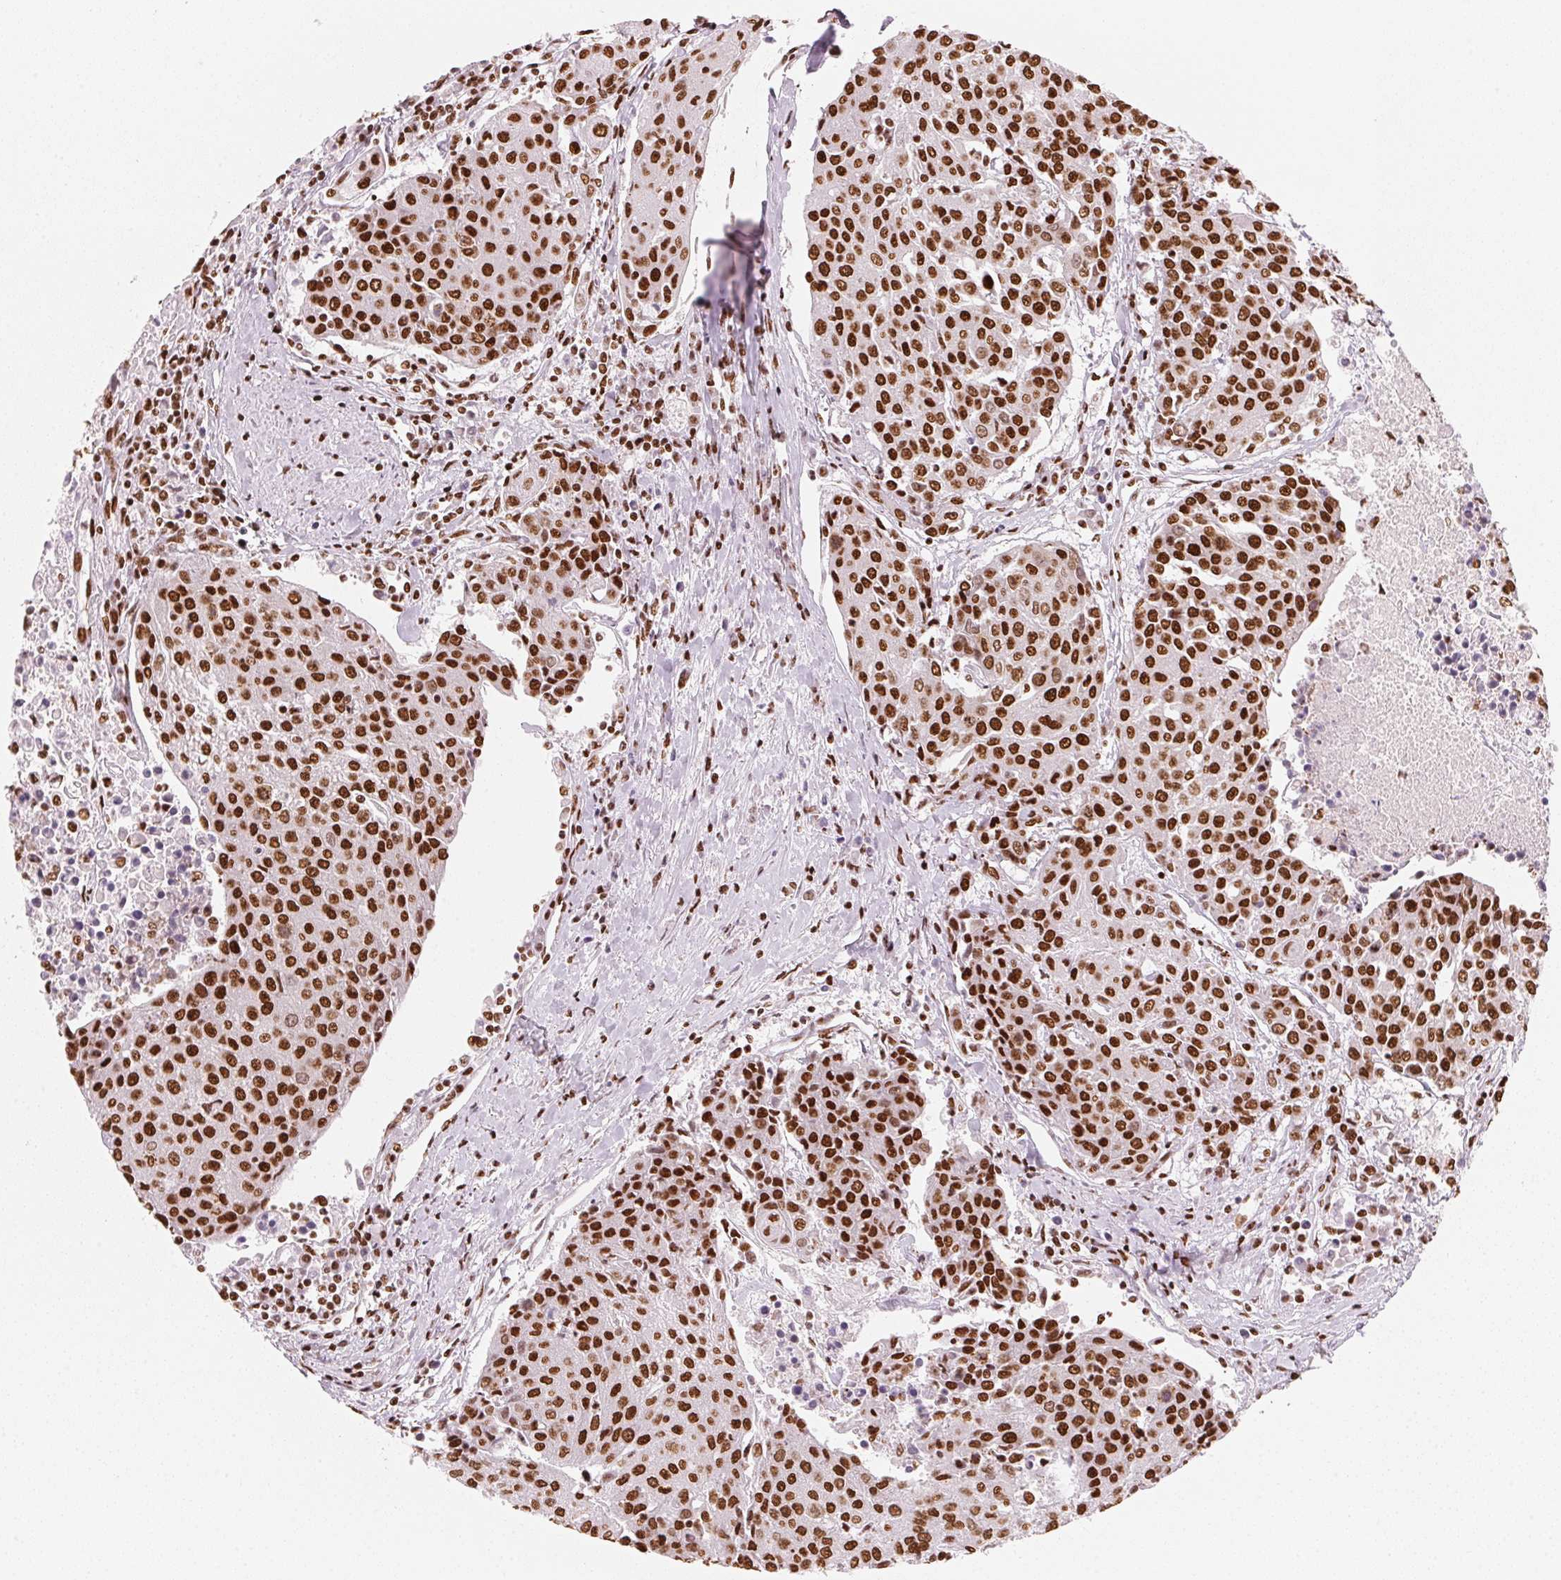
{"staining": {"intensity": "strong", "quantity": ">75%", "location": "nuclear"}, "tissue": "urothelial cancer", "cell_type": "Tumor cells", "image_type": "cancer", "snomed": [{"axis": "morphology", "description": "Urothelial carcinoma, High grade"}, {"axis": "topography", "description": "Urinary bladder"}], "caption": "Tumor cells demonstrate strong nuclear positivity in about >75% of cells in urothelial cancer.", "gene": "NXF1", "patient": {"sex": "female", "age": 85}}